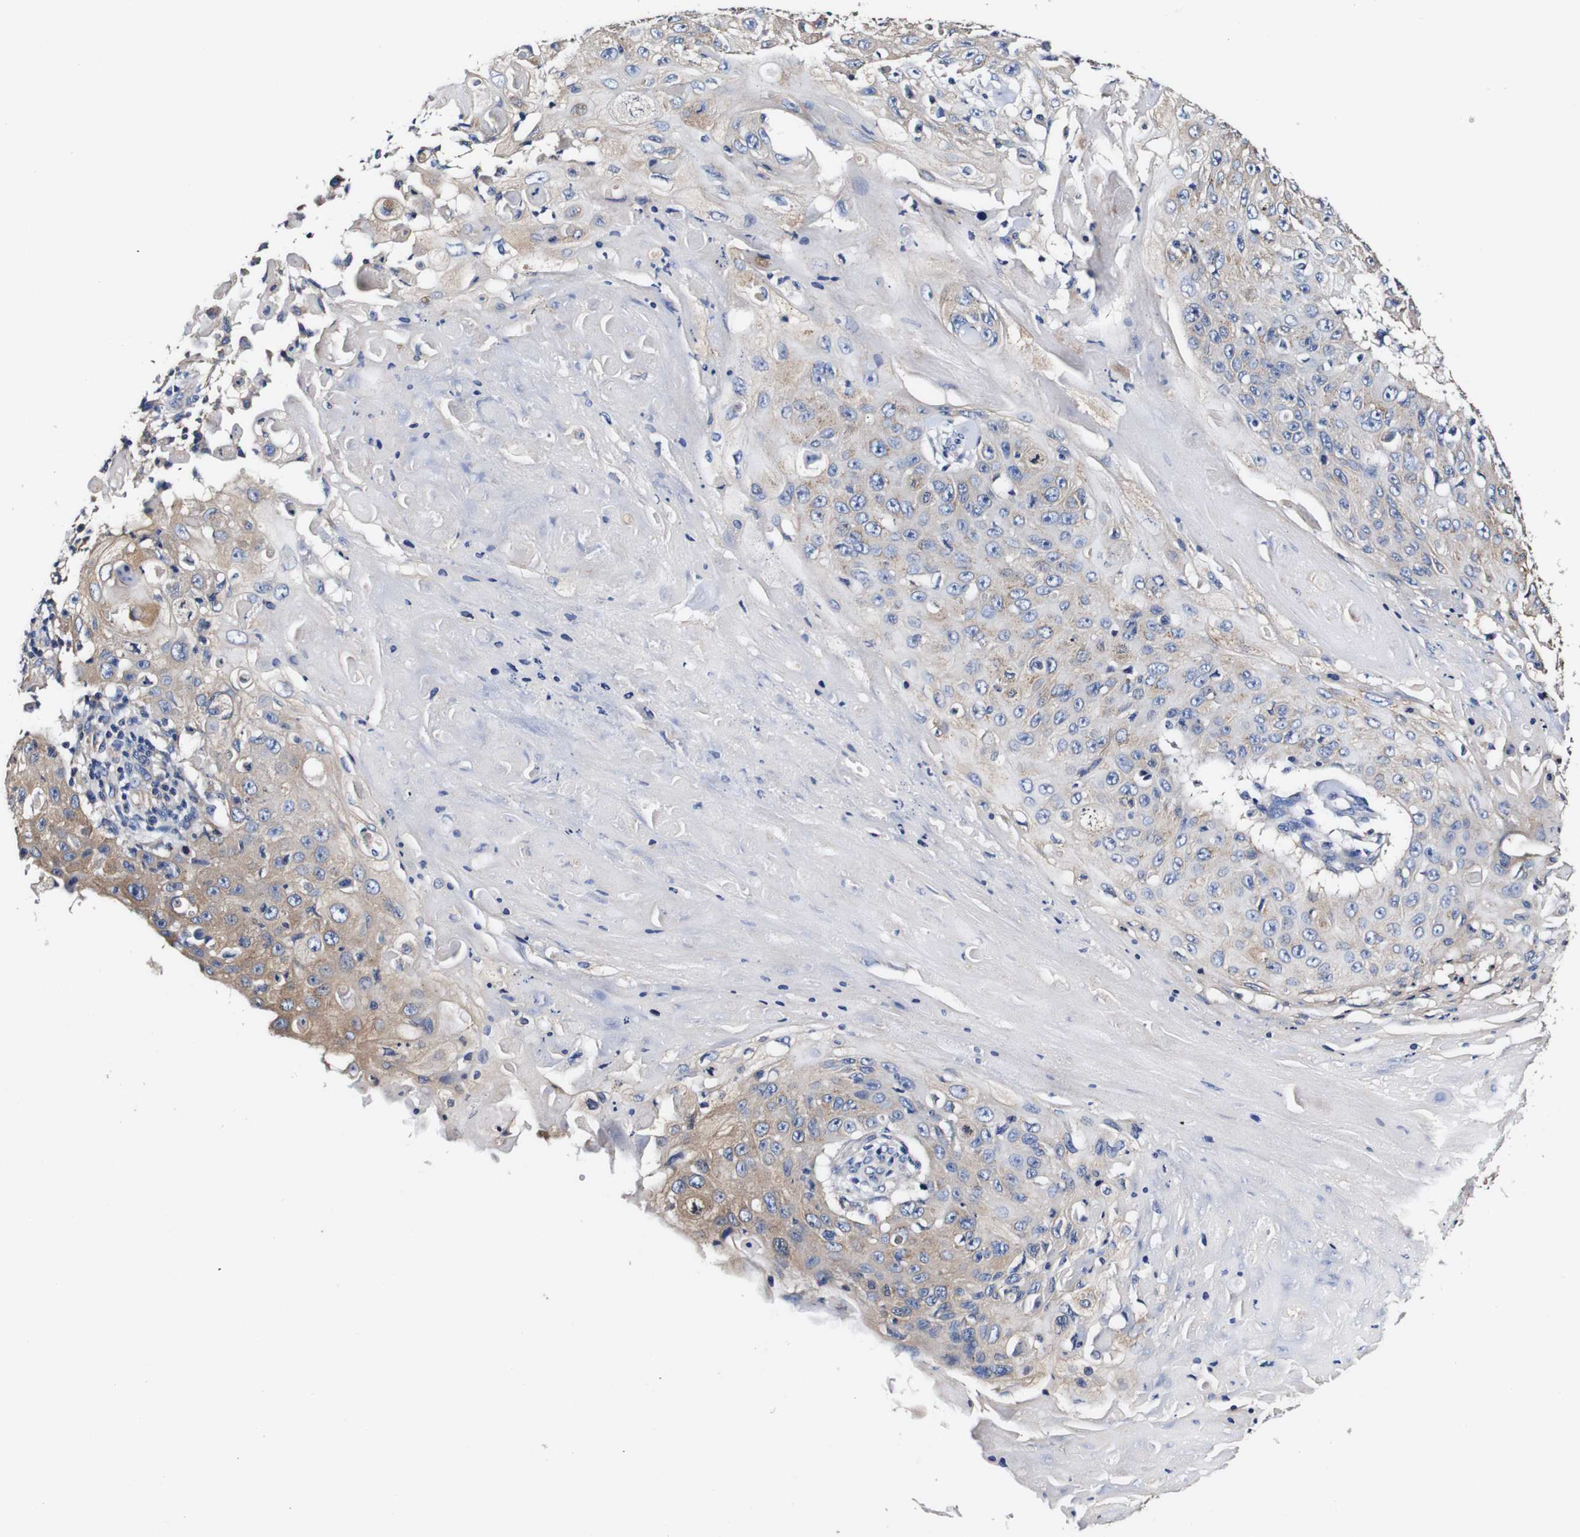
{"staining": {"intensity": "weak", "quantity": "25%-75%", "location": "cytoplasmic/membranous"}, "tissue": "skin cancer", "cell_type": "Tumor cells", "image_type": "cancer", "snomed": [{"axis": "morphology", "description": "Squamous cell carcinoma, NOS"}, {"axis": "topography", "description": "Skin"}], "caption": "IHC of skin cancer (squamous cell carcinoma) reveals low levels of weak cytoplasmic/membranous positivity in about 25%-75% of tumor cells.", "gene": "PDCD6IP", "patient": {"sex": "male", "age": 86}}